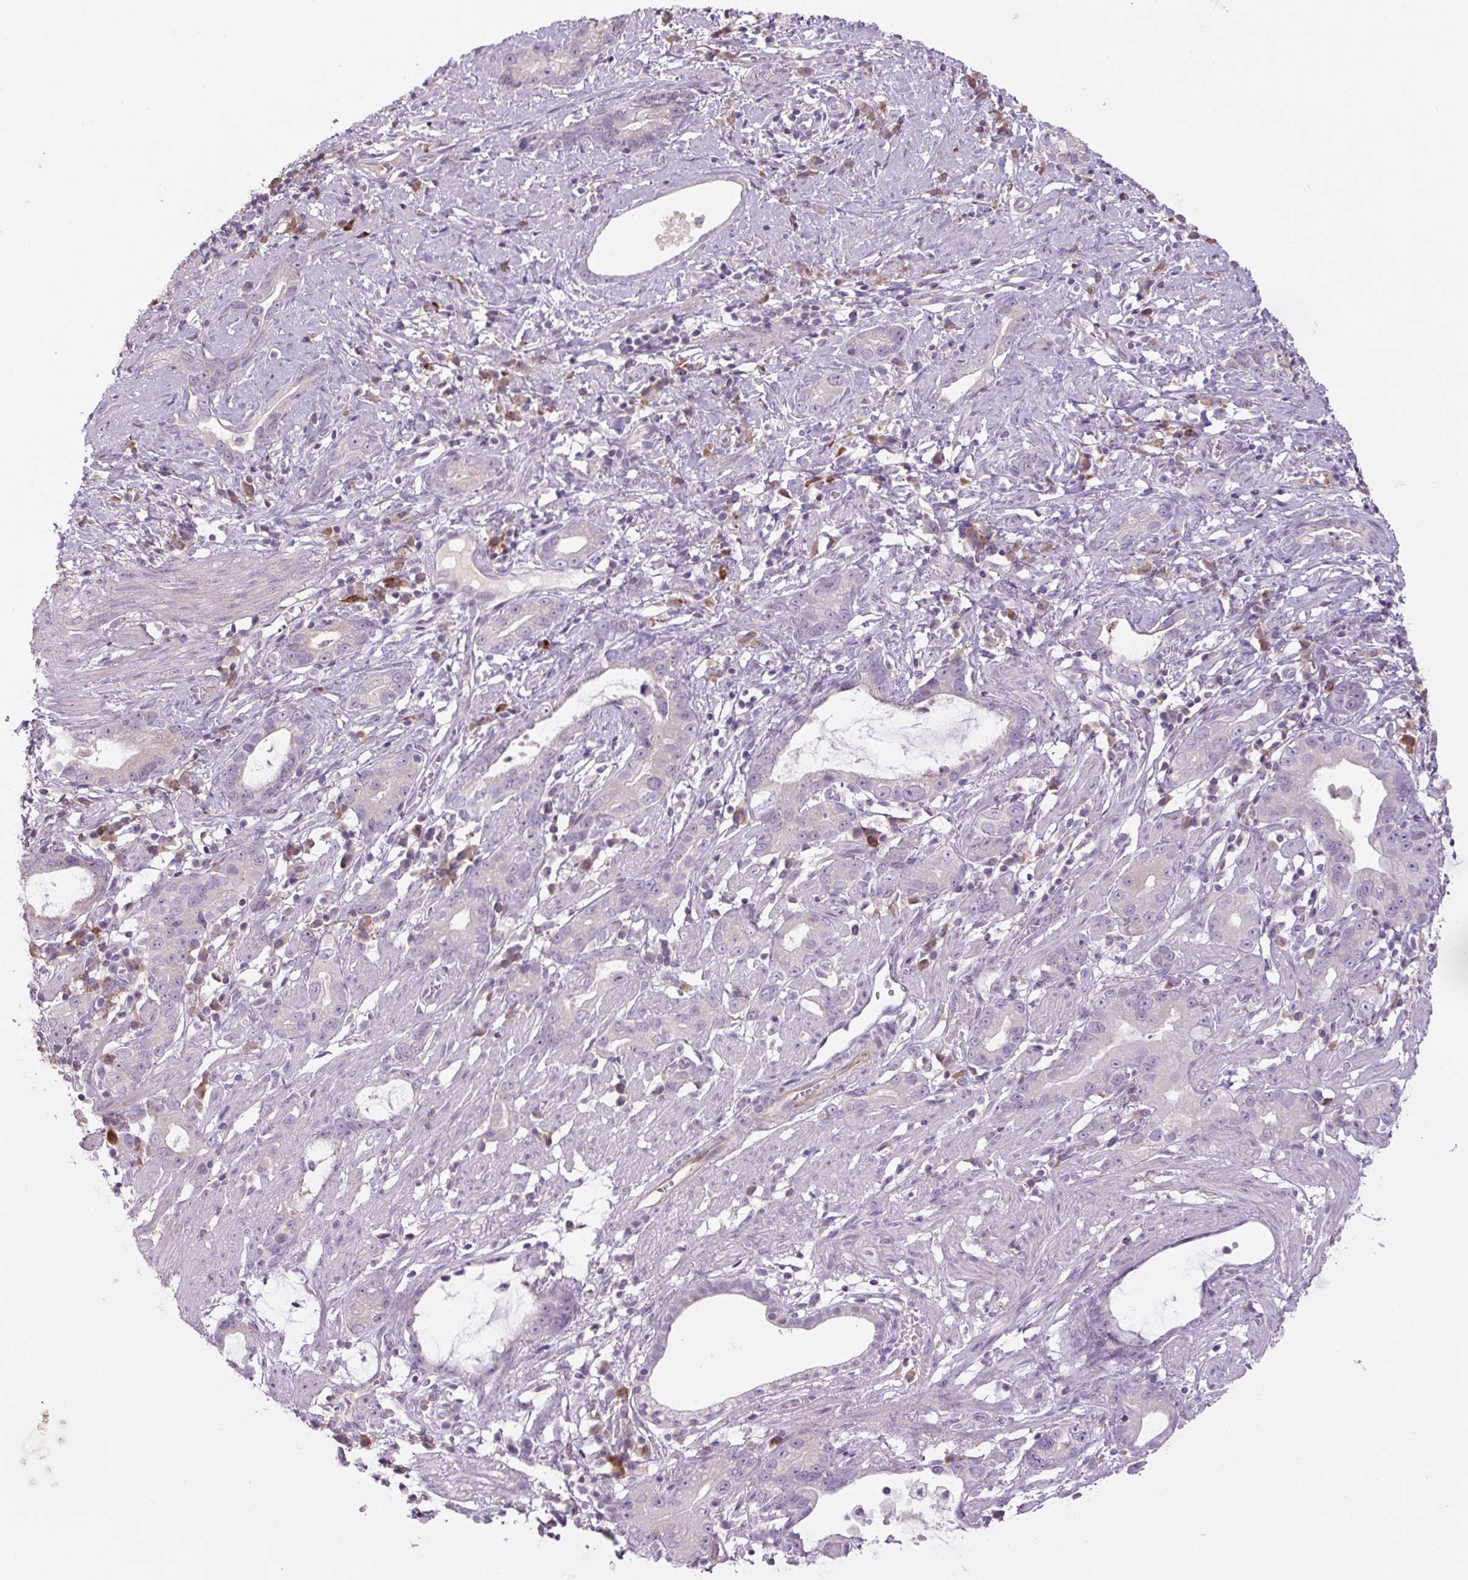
{"staining": {"intensity": "negative", "quantity": "none", "location": "none"}, "tissue": "stomach cancer", "cell_type": "Tumor cells", "image_type": "cancer", "snomed": [{"axis": "morphology", "description": "Adenocarcinoma, NOS"}, {"axis": "topography", "description": "Stomach"}], "caption": "Tumor cells show no significant protein expression in adenocarcinoma (stomach).", "gene": "TMEM100", "patient": {"sex": "male", "age": 55}}